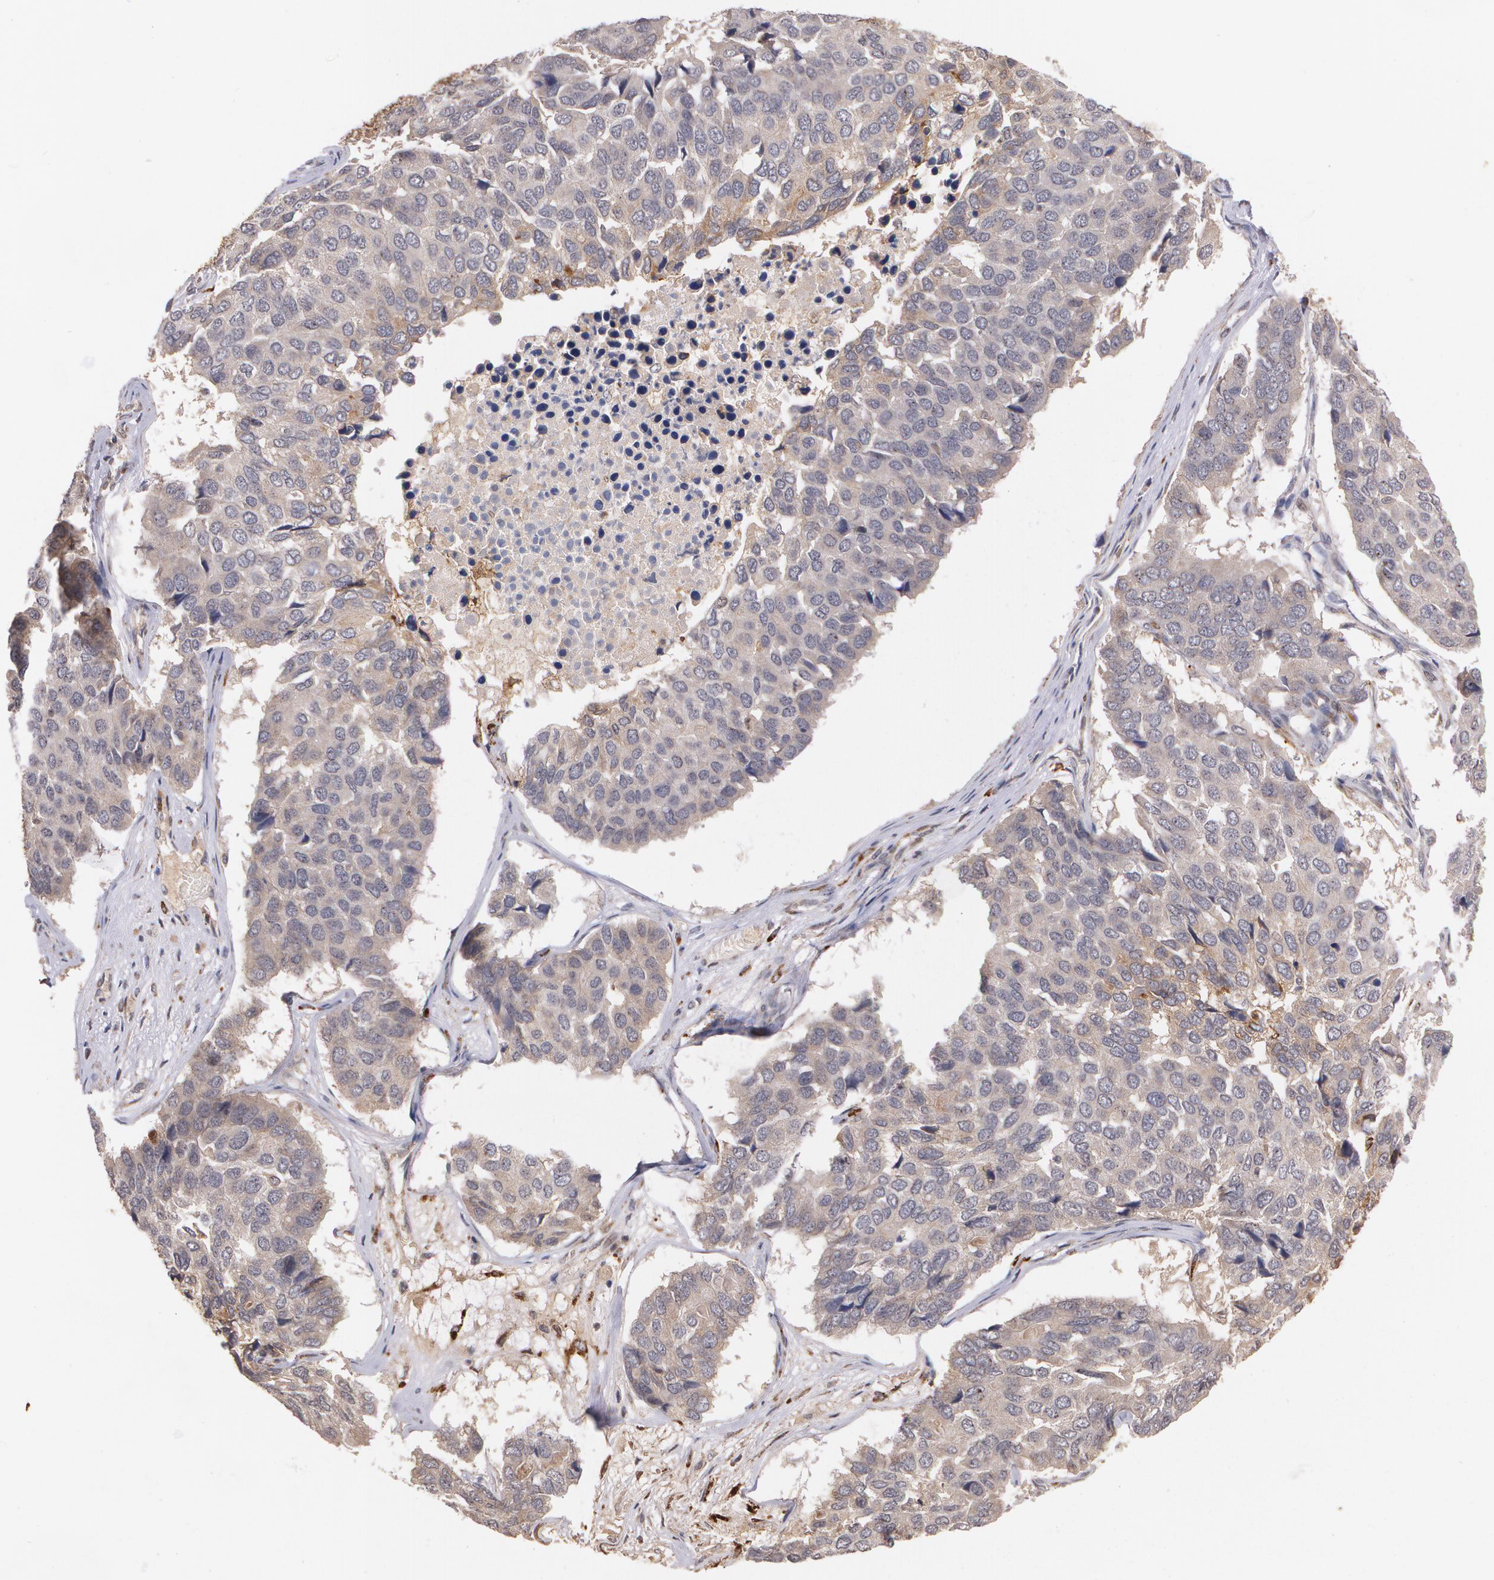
{"staining": {"intensity": "weak", "quantity": "<25%", "location": "cytoplasmic/membranous"}, "tissue": "pancreatic cancer", "cell_type": "Tumor cells", "image_type": "cancer", "snomed": [{"axis": "morphology", "description": "Adenocarcinoma, NOS"}, {"axis": "topography", "description": "Pancreas"}], "caption": "Immunohistochemical staining of pancreatic cancer exhibits no significant staining in tumor cells.", "gene": "IFNGR2", "patient": {"sex": "male", "age": 50}}